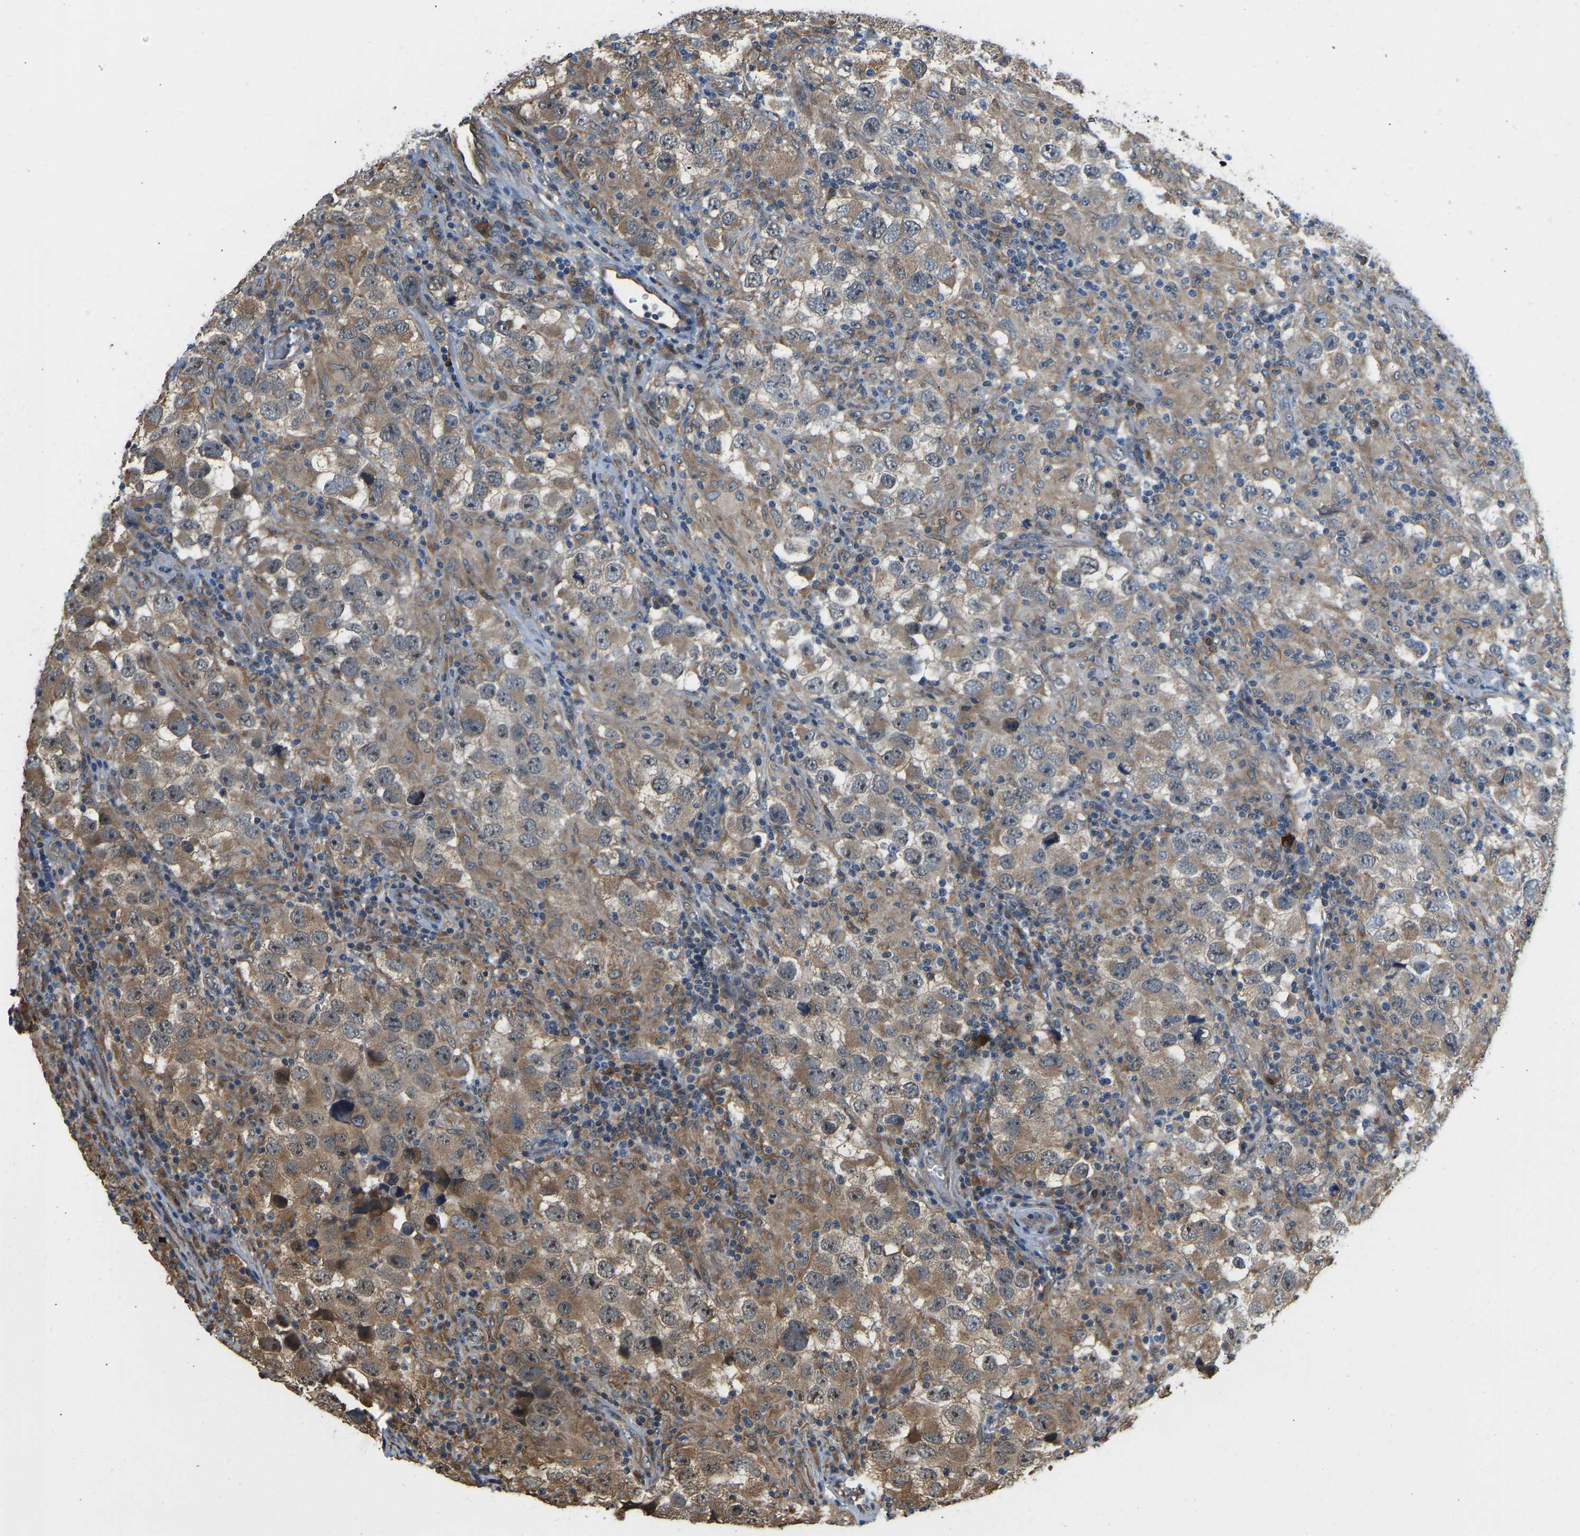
{"staining": {"intensity": "moderate", "quantity": ">75%", "location": "cytoplasmic/membranous,nuclear"}, "tissue": "testis cancer", "cell_type": "Tumor cells", "image_type": "cancer", "snomed": [{"axis": "morphology", "description": "Carcinoma, Embryonal, NOS"}, {"axis": "topography", "description": "Testis"}], "caption": "Human testis embryonal carcinoma stained with a protein marker exhibits moderate staining in tumor cells.", "gene": "OS9", "patient": {"sex": "male", "age": 21}}